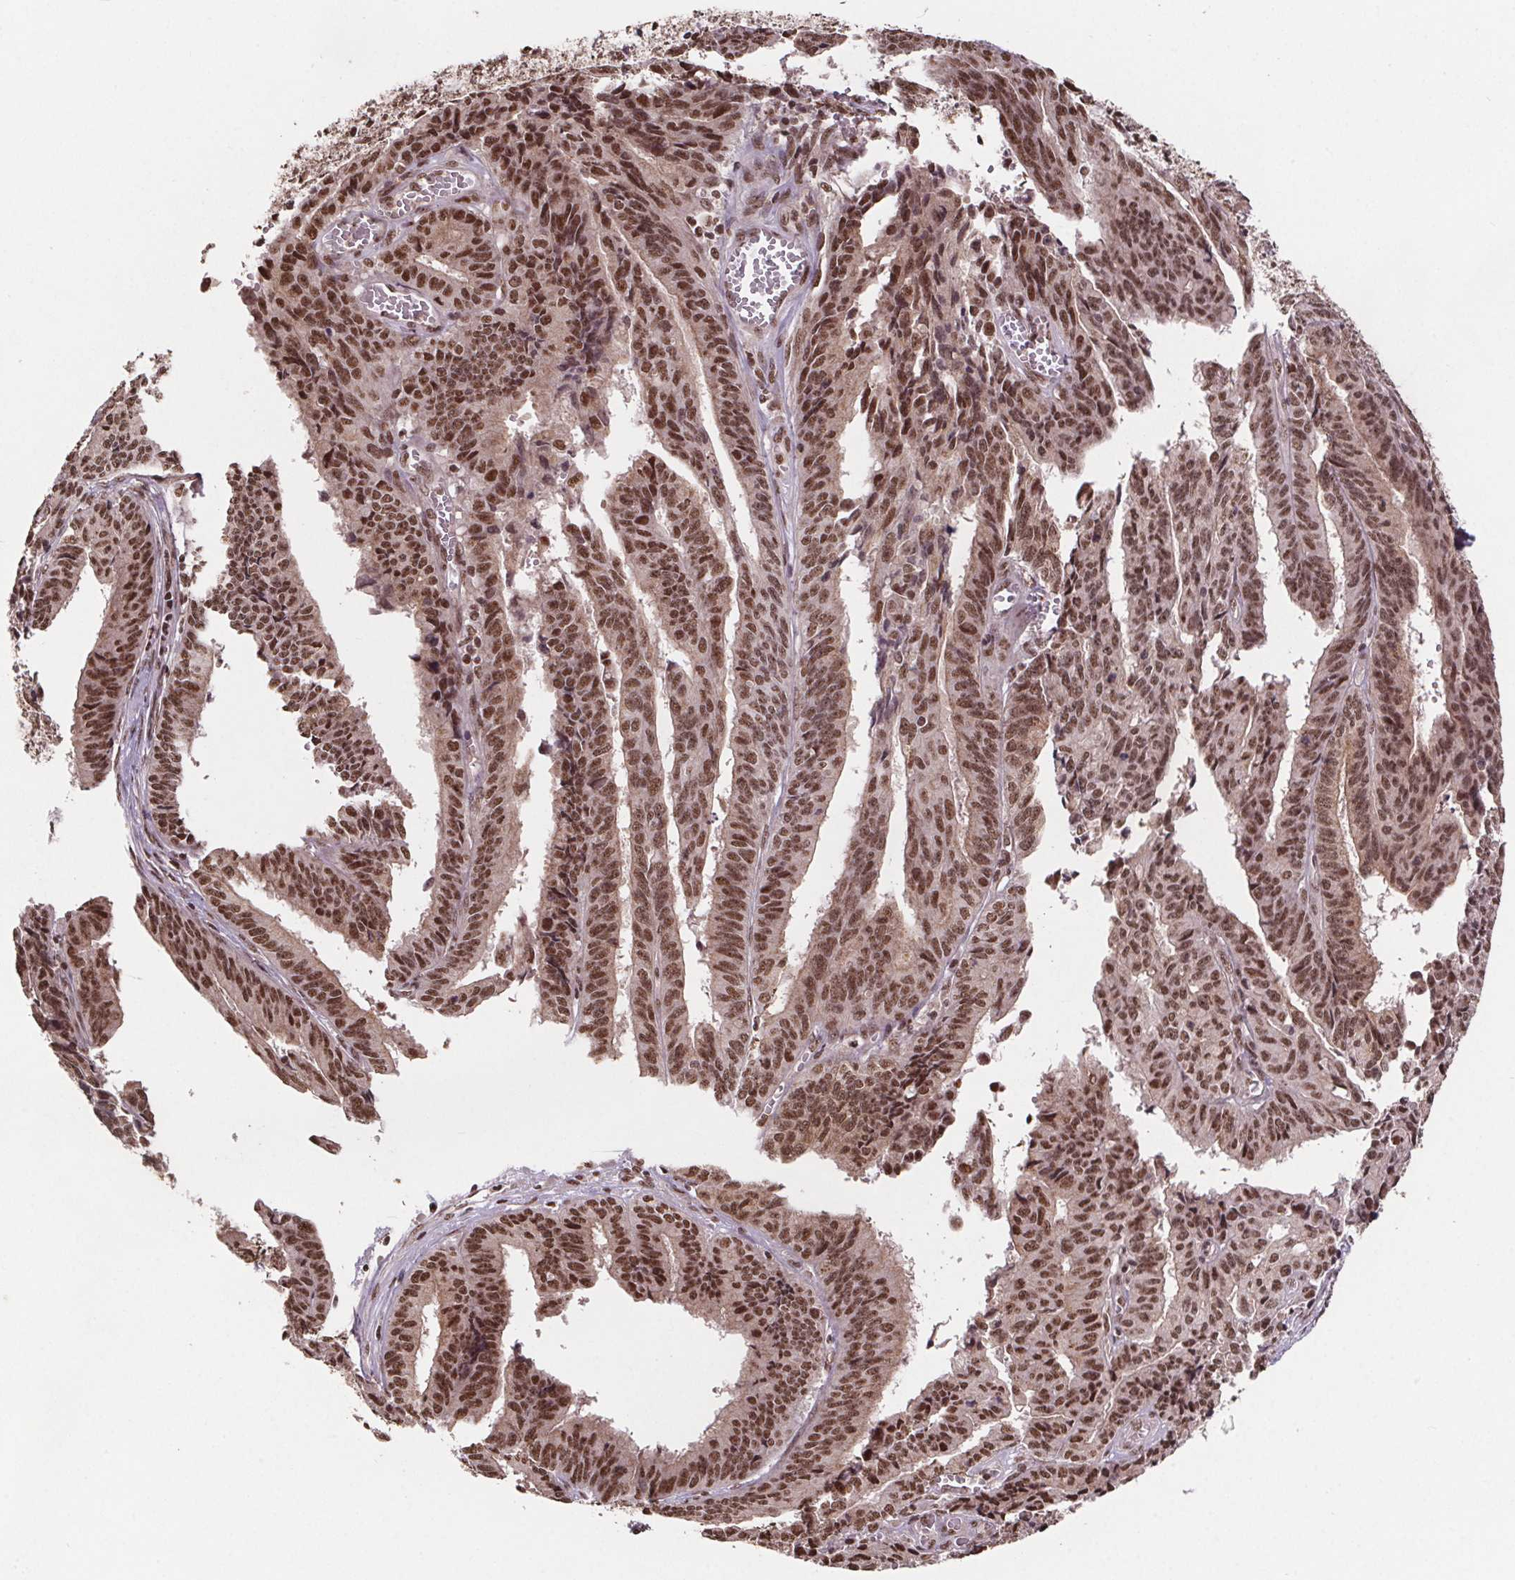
{"staining": {"intensity": "moderate", "quantity": ">75%", "location": "nuclear"}, "tissue": "endometrial cancer", "cell_type": "Tumor cells", "image_type": "cancer", "snomed": [{"axis": "morphology", "description": "Adenocarcinoma, NOS"}, {"axis": "topography", "description": "Endometrium"}], "caption": "Tumor cells display moderate nuclear expression in about >75% of cells in adenocarcinoma (endometrial).", "gene": "JARID2", "patient": {"sex": "female", "age": 65}}